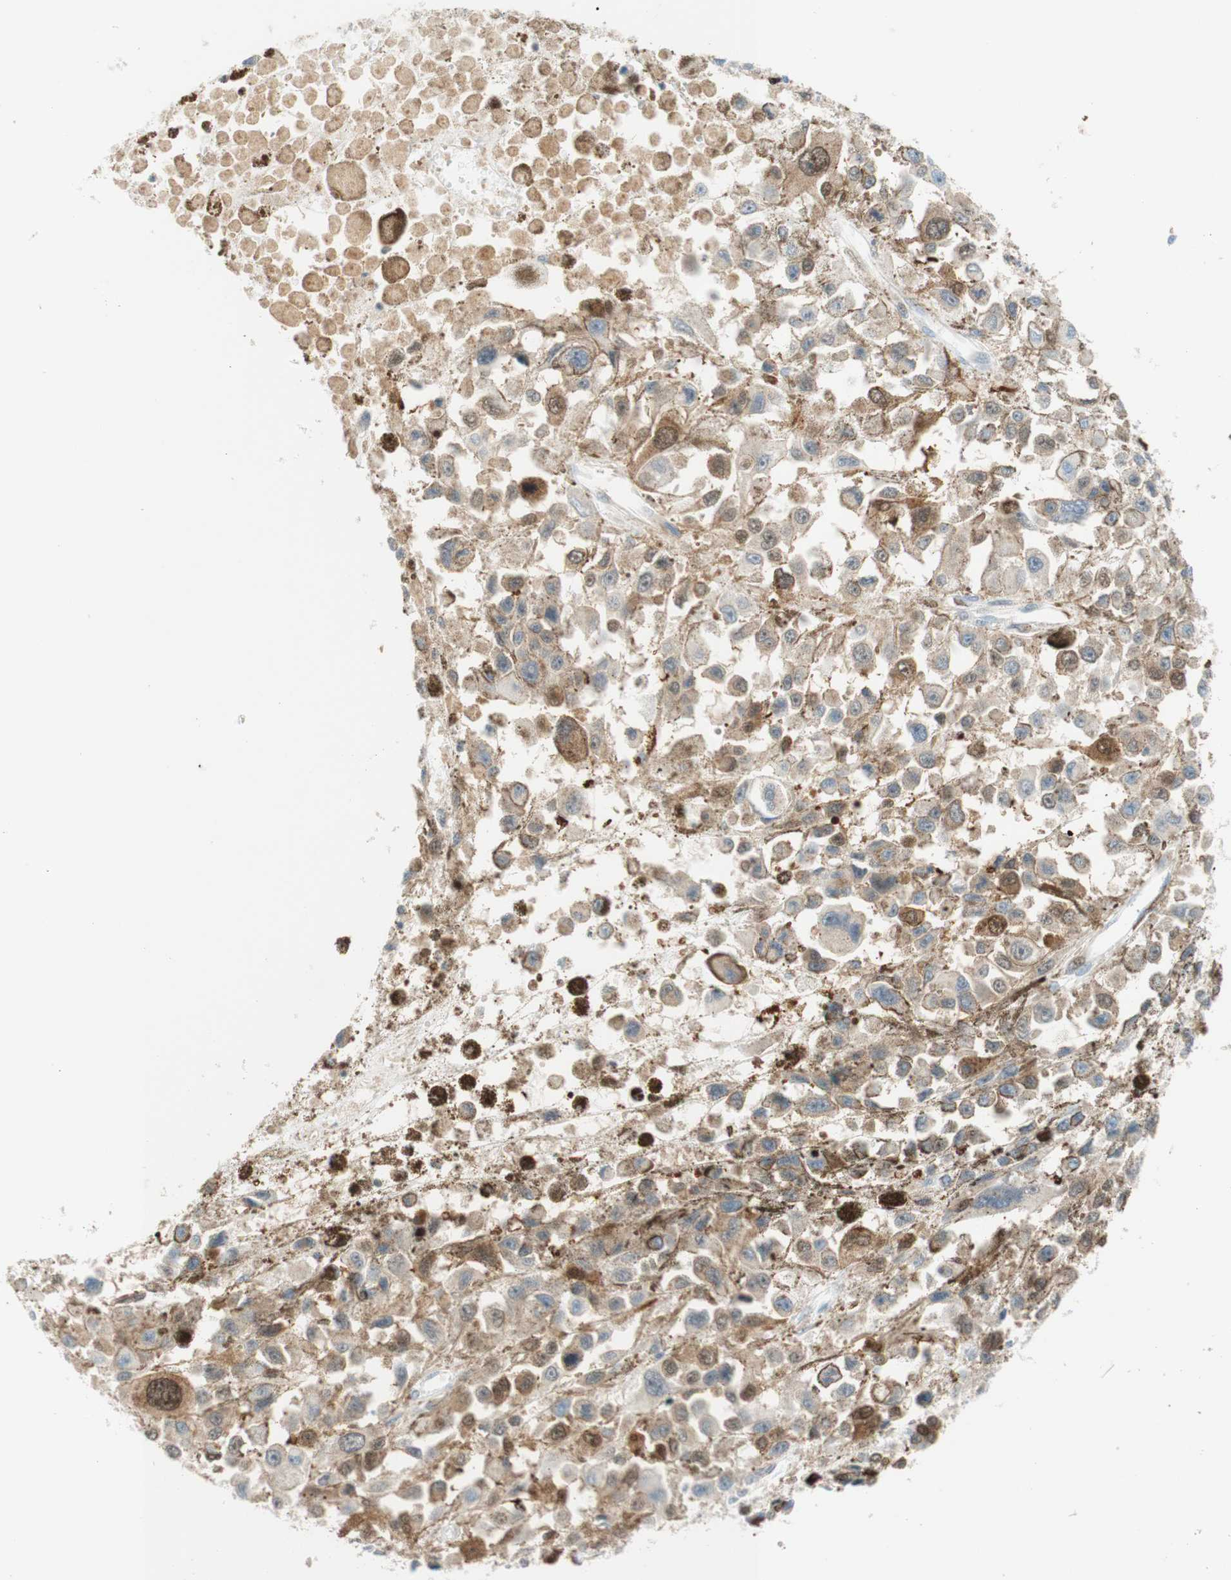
{"staining": {"intensity": "moderate", "quantity": "25%-75%", "location": "cytoplasmic/membranous"}, "tissue": "melanoma", "cell_type": "Tumor cells", "image_type": "cancer", "snomed": [{"axis": "morphology", "description": "Malignant melanoma, Metastatic site"}, {"axis": "topography", "description": "Lymph node"}], "caption": "Human malignant melanoma (metastatic site) stained with a protein marker demonstrates moderate staining in tumor cells.", "gene": "STMN1", "patient": {"sex": "male", "age": 59}}